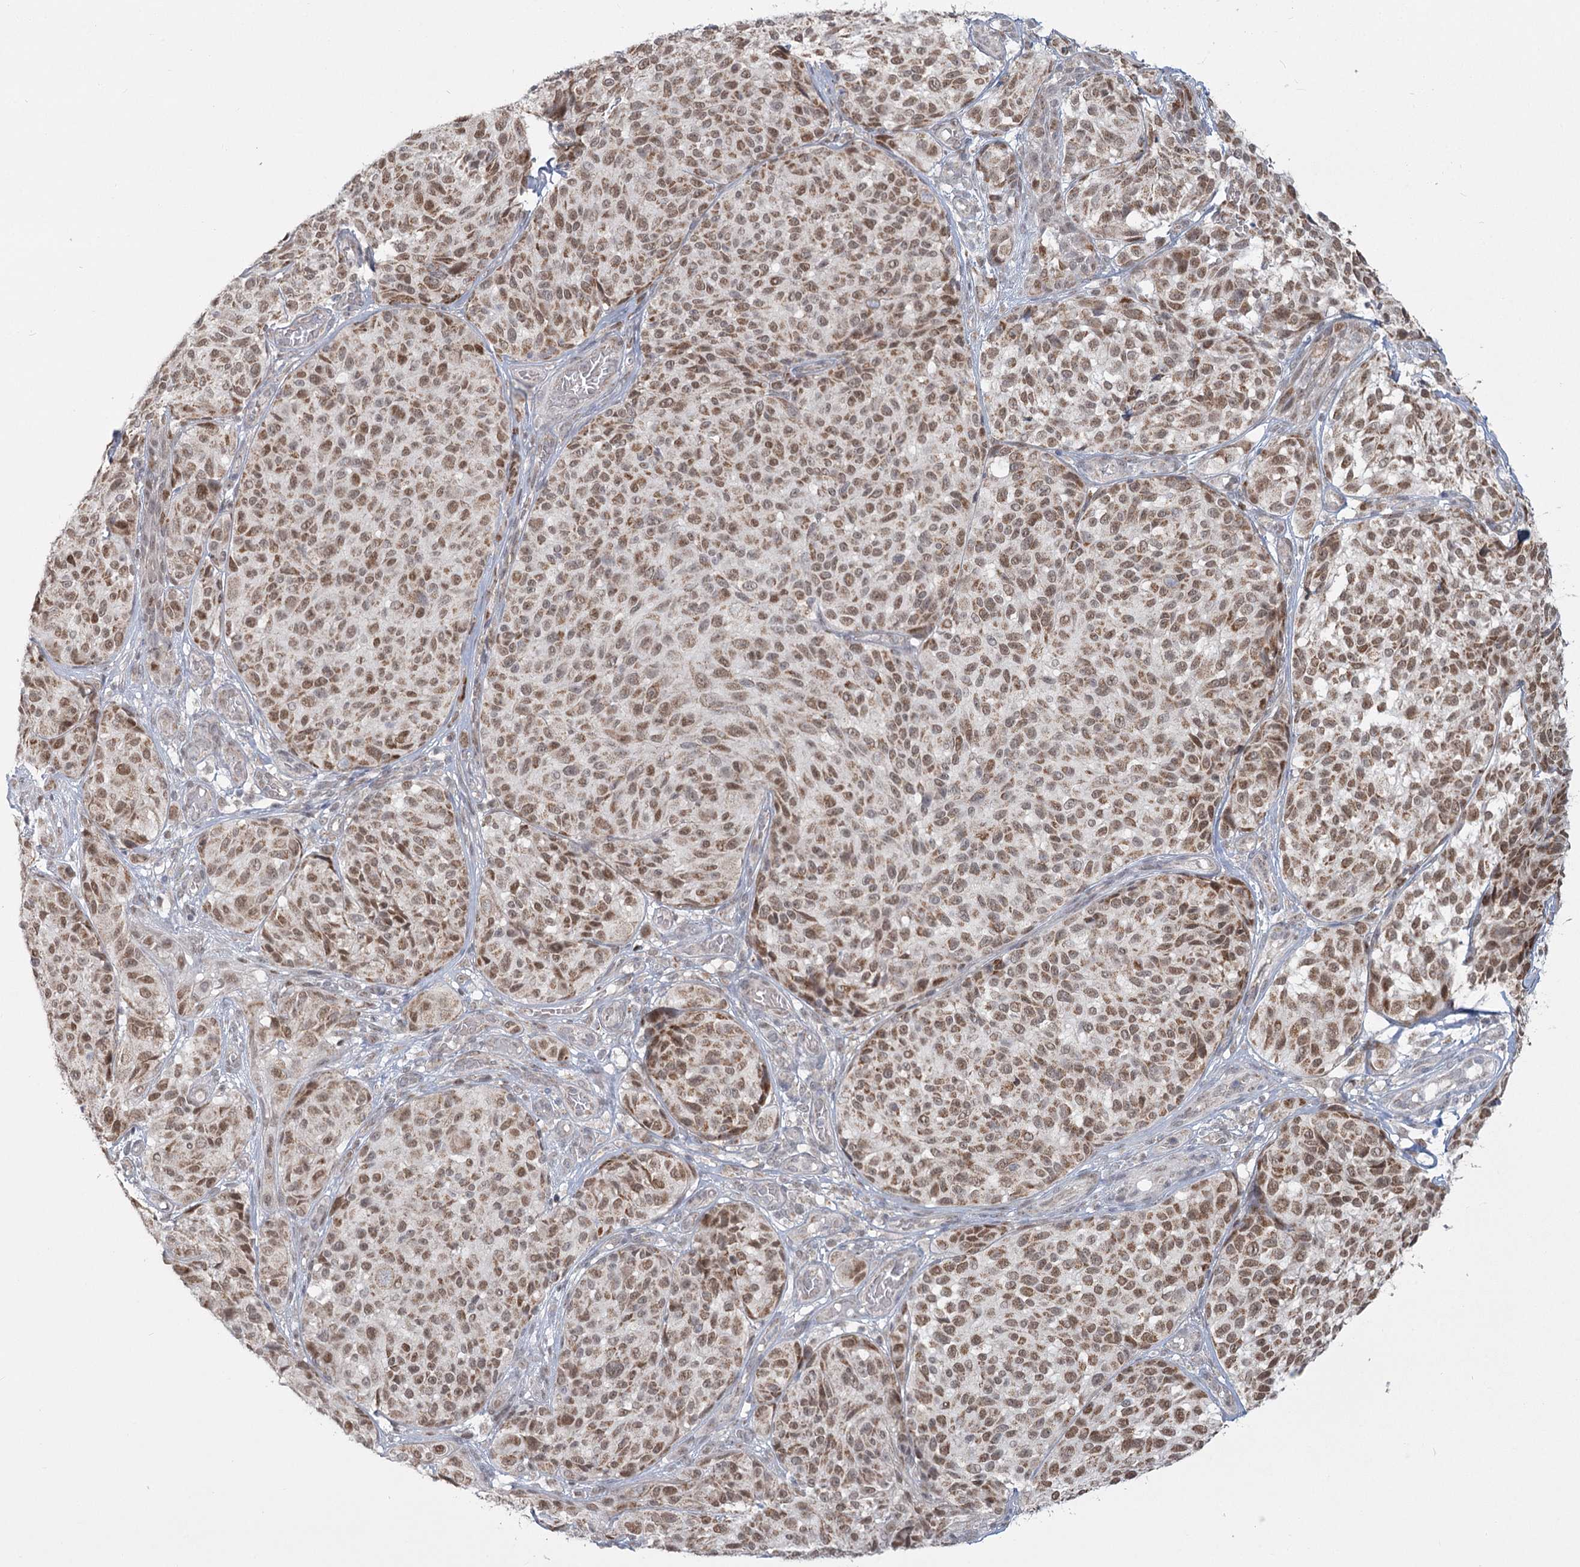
{"staining": {"intensity": "moderate", "quantity": ">75%", "location": "nuclear"}, "tissue": "melanoma", "cell_type": "Tumor cells", "image_type": "cancer", "snomed": [{"axis": "morphology", "description": "Malignant melanoma, NOS"}, {"axis": "topography", "description": "Skin"}], "caption": "Immunohistochemical staining of human melanoma displays medium levels of moderate nuclear protein expression in about >75% of tumor cells.", "gene": "MTG1", "patient": {"sex": "male", "age": 83}}